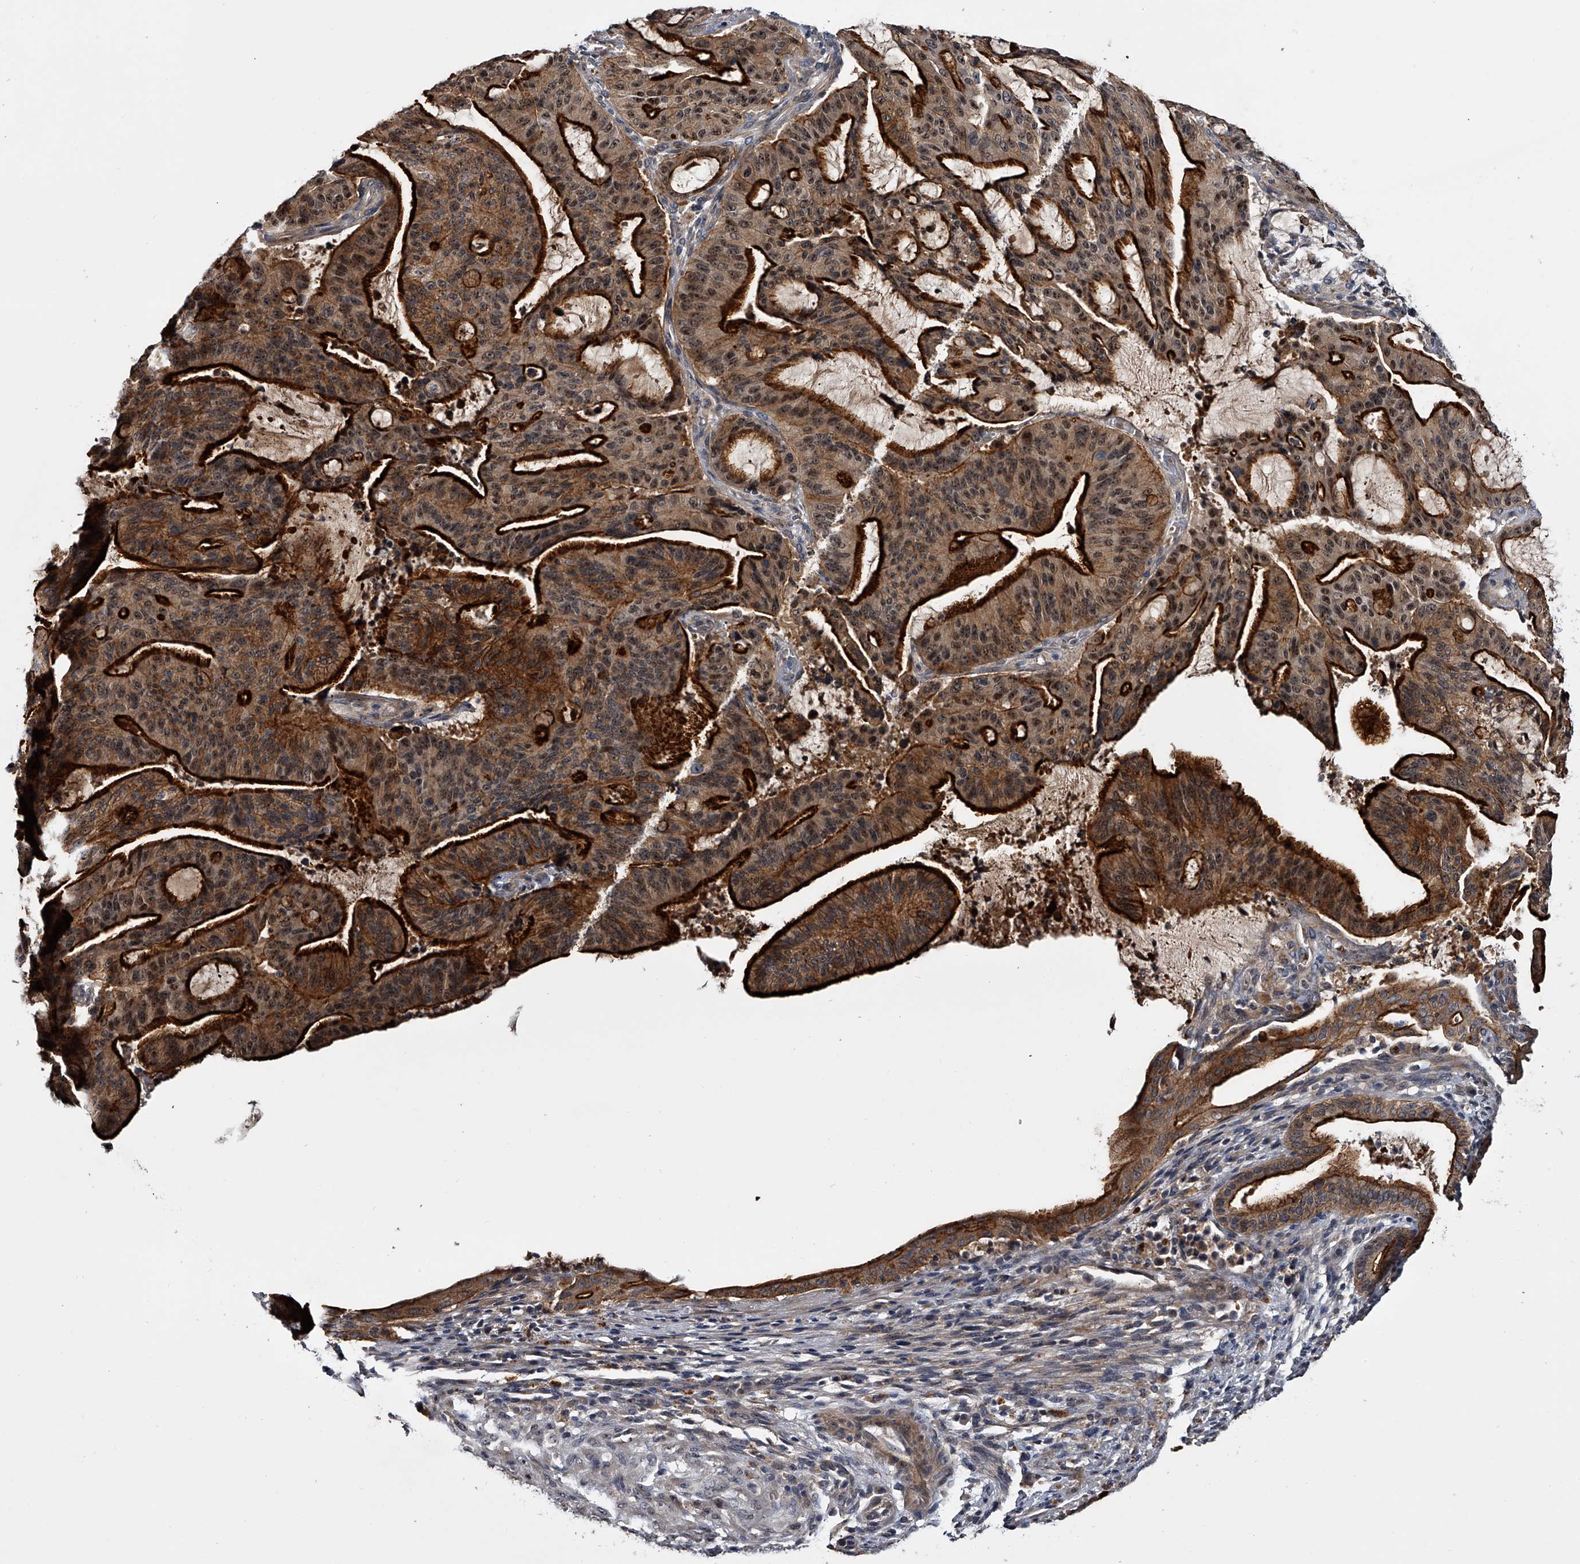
{"staining": {"intensity": "strong", "quantity": ">75%", "location": "cytoplasmic/membranous"}, "tissue": "liver cancer", "cell_type": "Tumor cells", "image_type": "cancer", "snomed": [{"axis": "morphology", "description": "Normal tissue, NOS"}, {"axis": "morphology", "description": "Cholangiocarcinoma"}, {"axis": "topography", "description": "Liver"}, {"axis": "topography", "description": "Peripheral nerve tissue"}], "caption": "Protein staining exhibits strong cytoplasmic/membranous expression in approximately >75% of tumor cells in liver cholangiocarcinoma. (IHC, brightfield microscopy, high magnification).", "gene": "MDN1", "patient": {"sex": "female", "age": 73}}